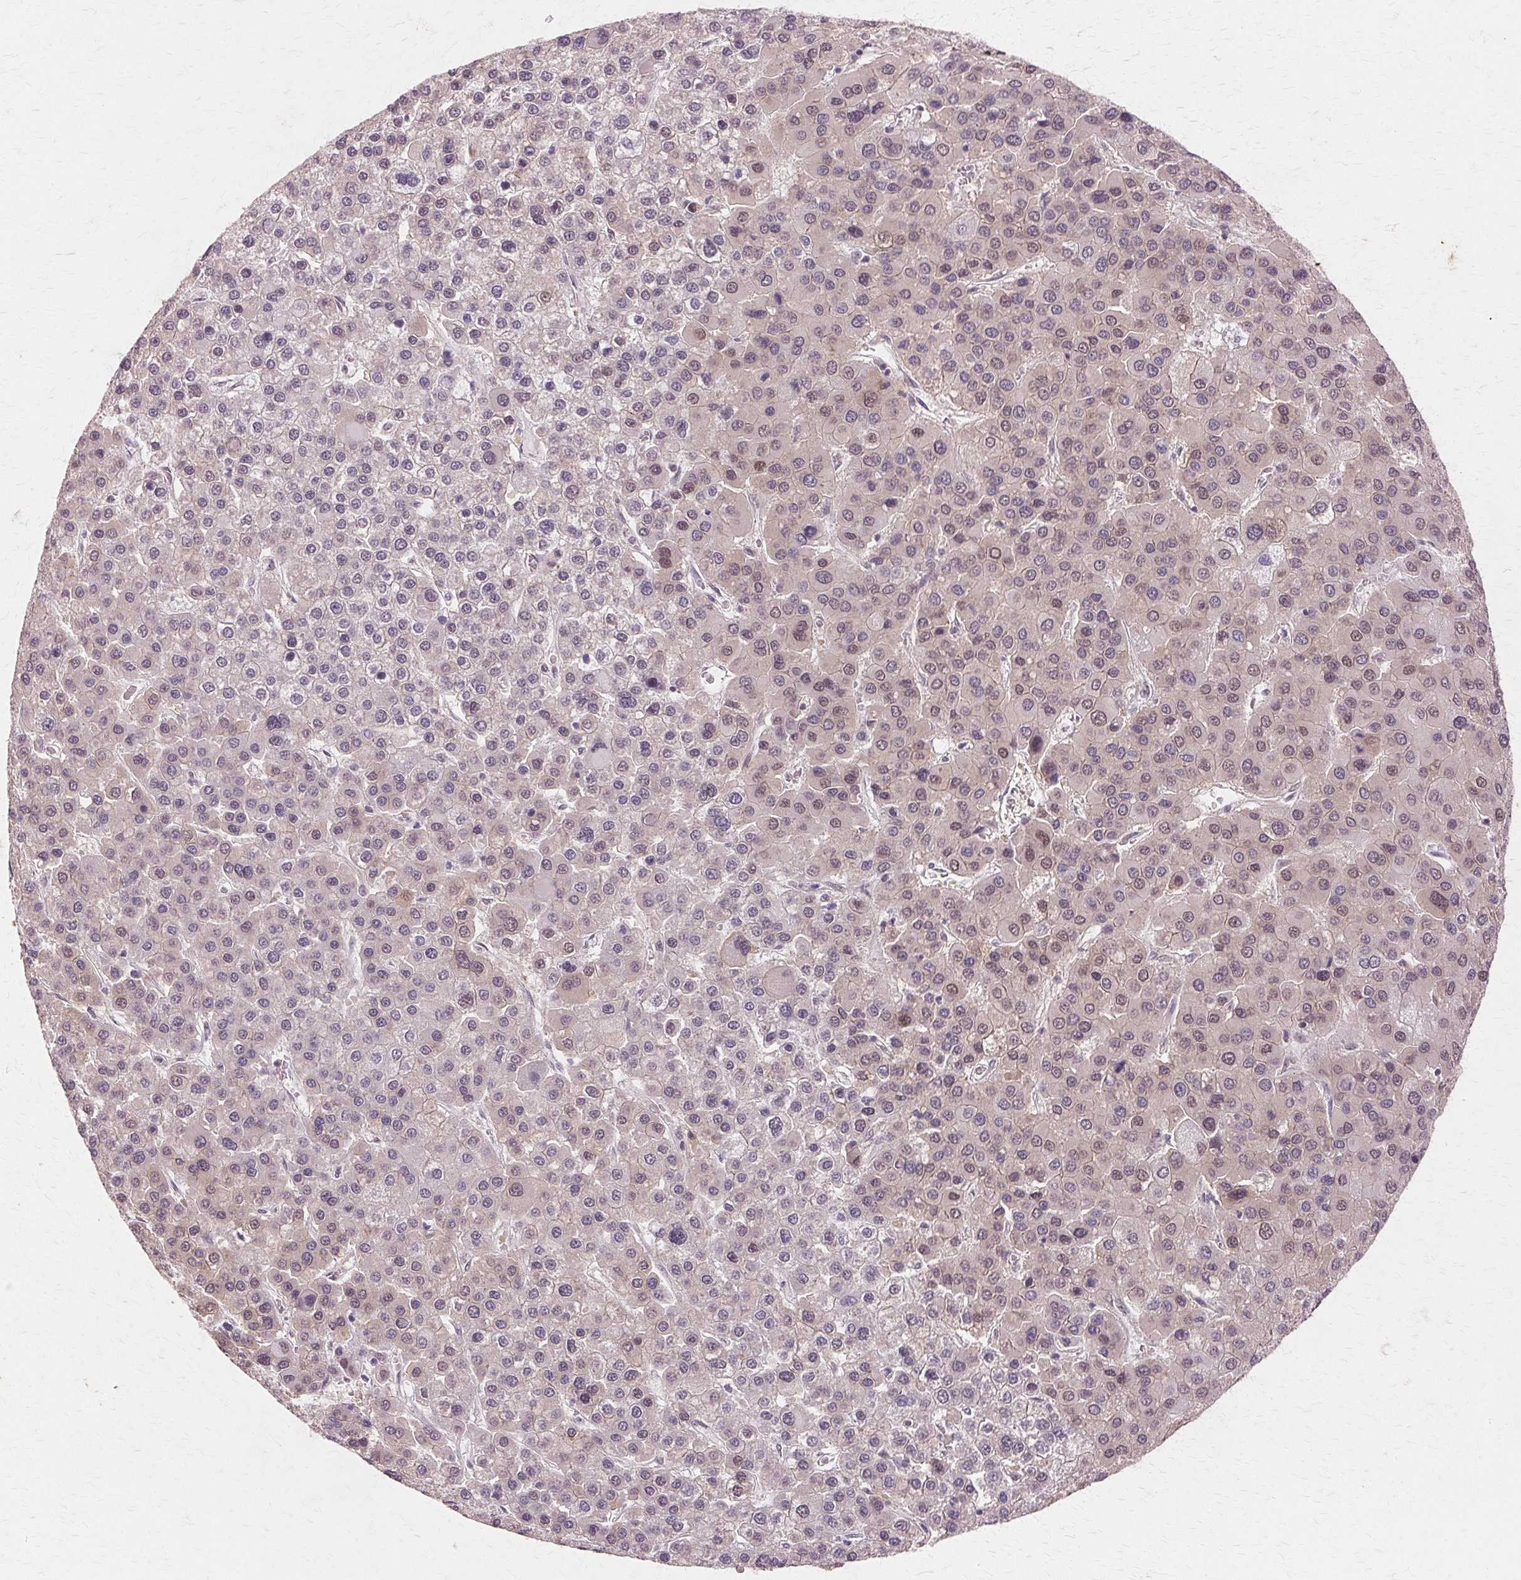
{"staining": {"intensity": "weak", "quantity": "<25%", "location": "nuclear"}, "tissue": "liver cancer", "cell_type": "Tumor cells", "image_type": "cancer", "snomed": [{"axis": "morphology", "description": "Carcinoma, Hepatocellular, NOS"}, {"axis": "topography", "description": "Liver"}], "caption": "Tumor cells show no significant expression in hepatocellular carcinoma (liver). The staining was performed using DAB (3,3'-diaminobenzidine) to visualize the protein expression in brown, while the nuclei were stained in blue with hematoxylin (Magnification: 20x).", "gene": "PRMT5", "patient": {"sex": "female", "age": 41}}